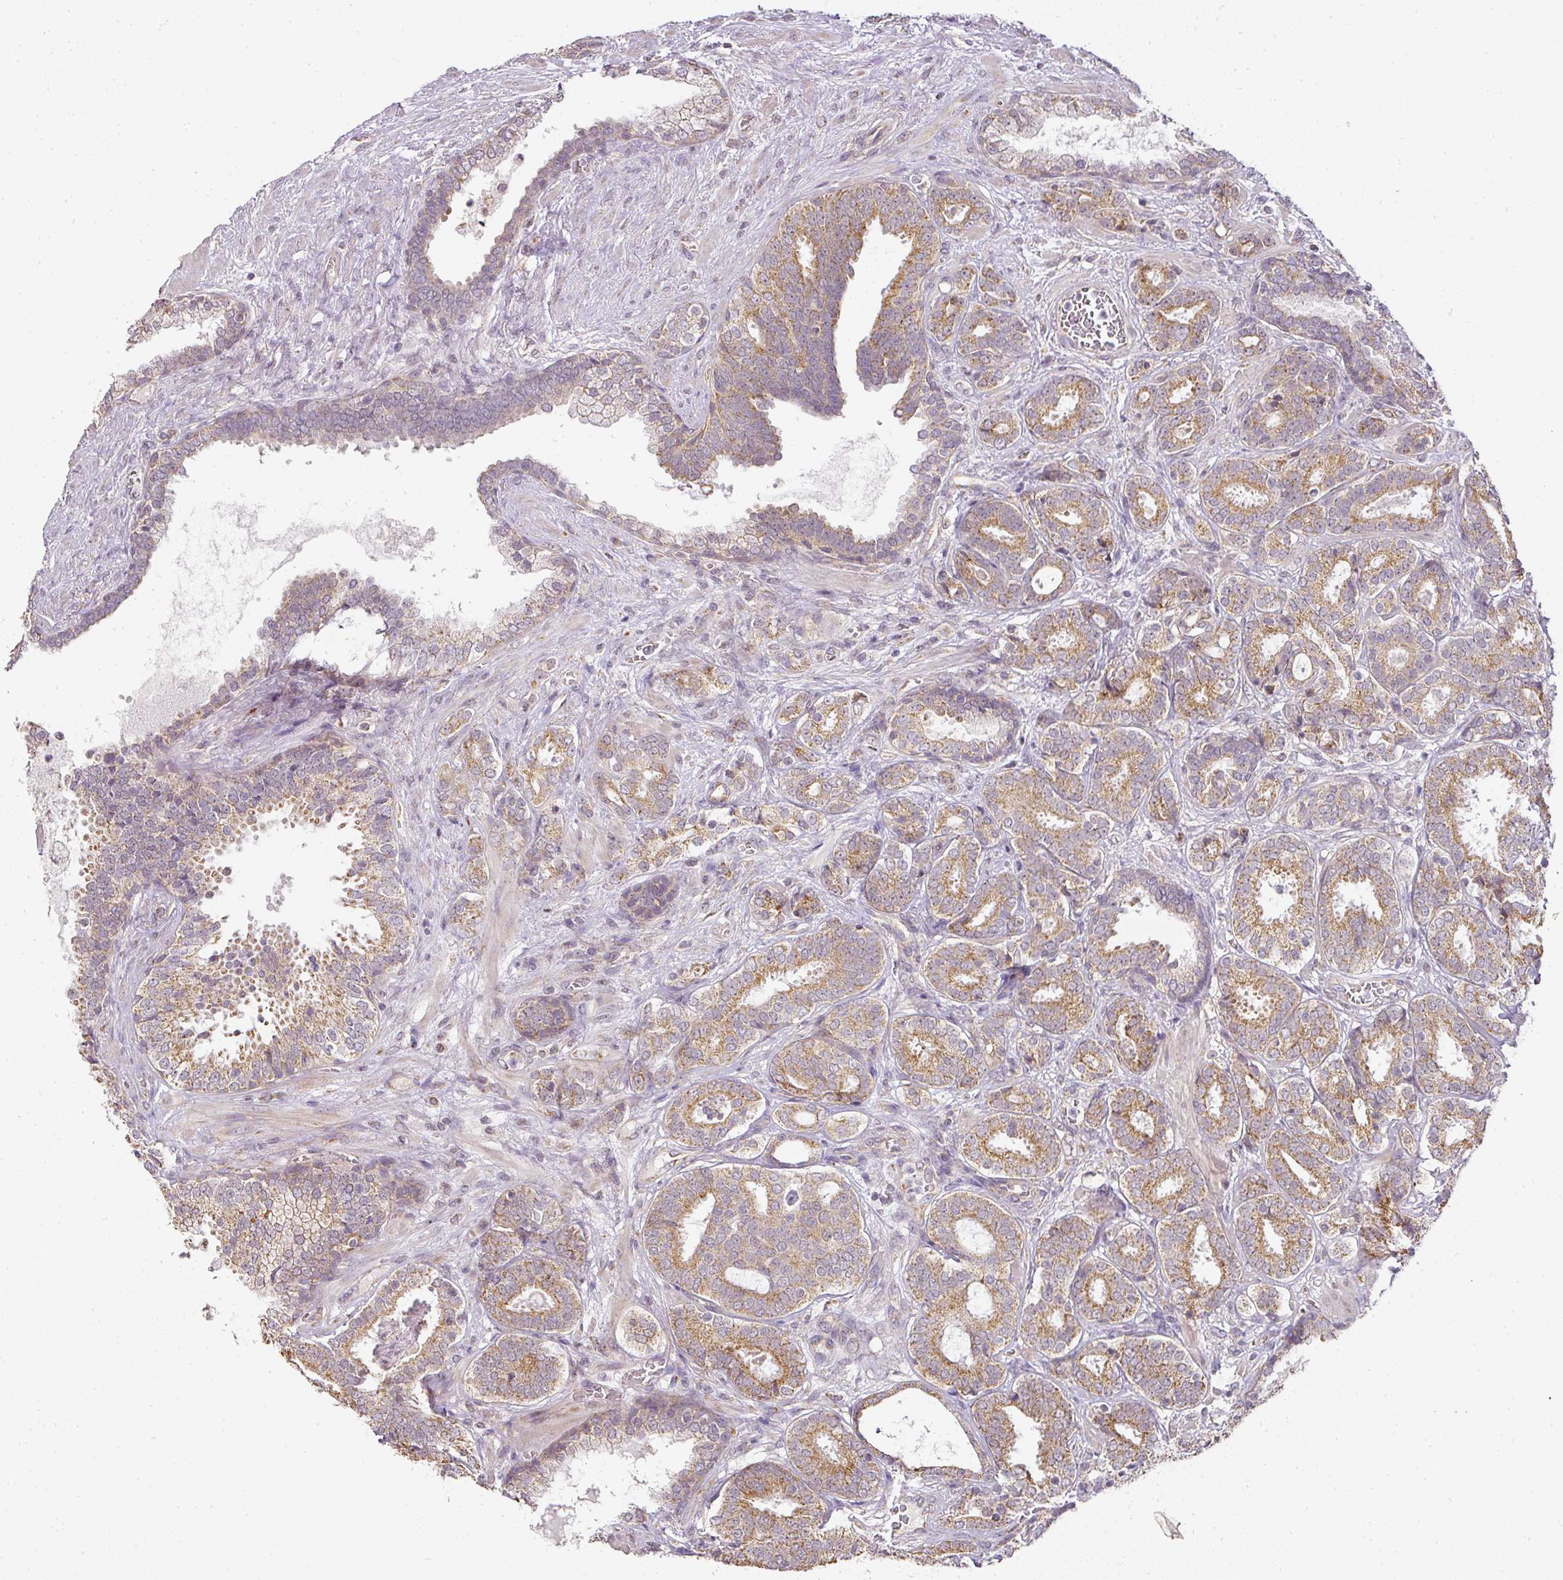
{"staining": {"intensity": "moderate", "quantity": ">75%", "location": "cytoplasmic/membranous"}, "tissue": "prostate cancer", "cell_type": "Tumor cells", "image_type": "cancer", "snomed": [{"axis": "morphology", "description": "Adenocarcinoma, High grade"}, {"axis": "topography", "description": "Prostate"}], "caption": "High-power microscopy captured an immunohistochemistry (IHC) micrograph of prostate cancer (adenocarcinoma (high-grade)), revealing moderate cytoplasmic/membranous positivity in about >75% of tumor cells.", "gene": "MYOM2", "patient": {"sex": "male", "age": 65}}